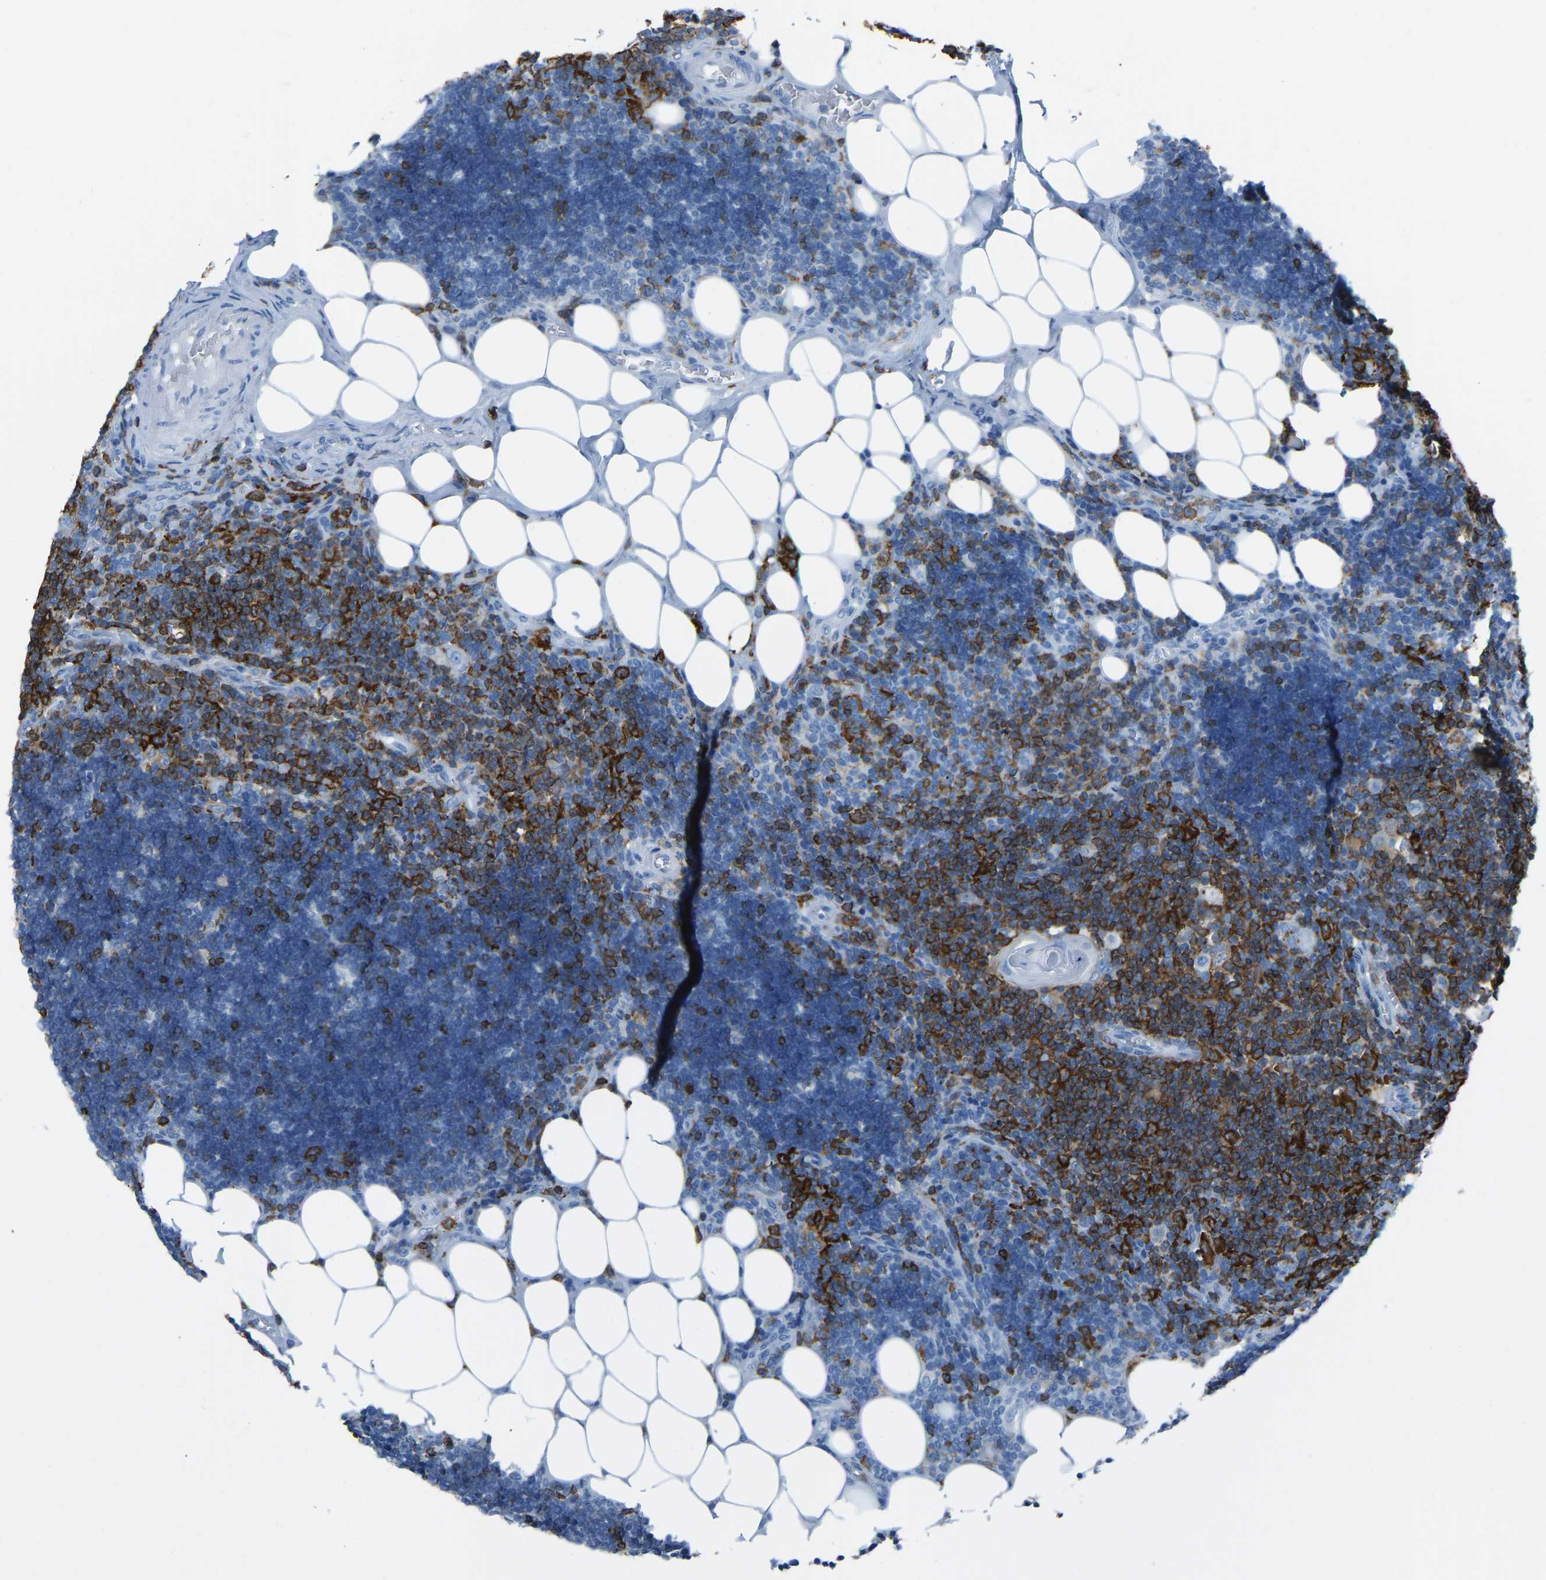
{"staining": {"intensity": "strong", "quantity": "25%-75%", "location": "cytoplasmic/membranous"}, "tissue": "lymph node", "cell_type": "Non-germinal center cells", "image_type": "normal", "snomed": [{"axis": "morphology", "description": "Normal tissue, NOS"}, {"axis": "topography", "description": "Lymph node"}], "caption": "Unremarkable lymph node exhibits strong cytoplasmic/membranous staining in approximately 25%-75% of non-germinal center cells.", "gene": "LSP1", "patient": {"sex": "male", "age": 33}}